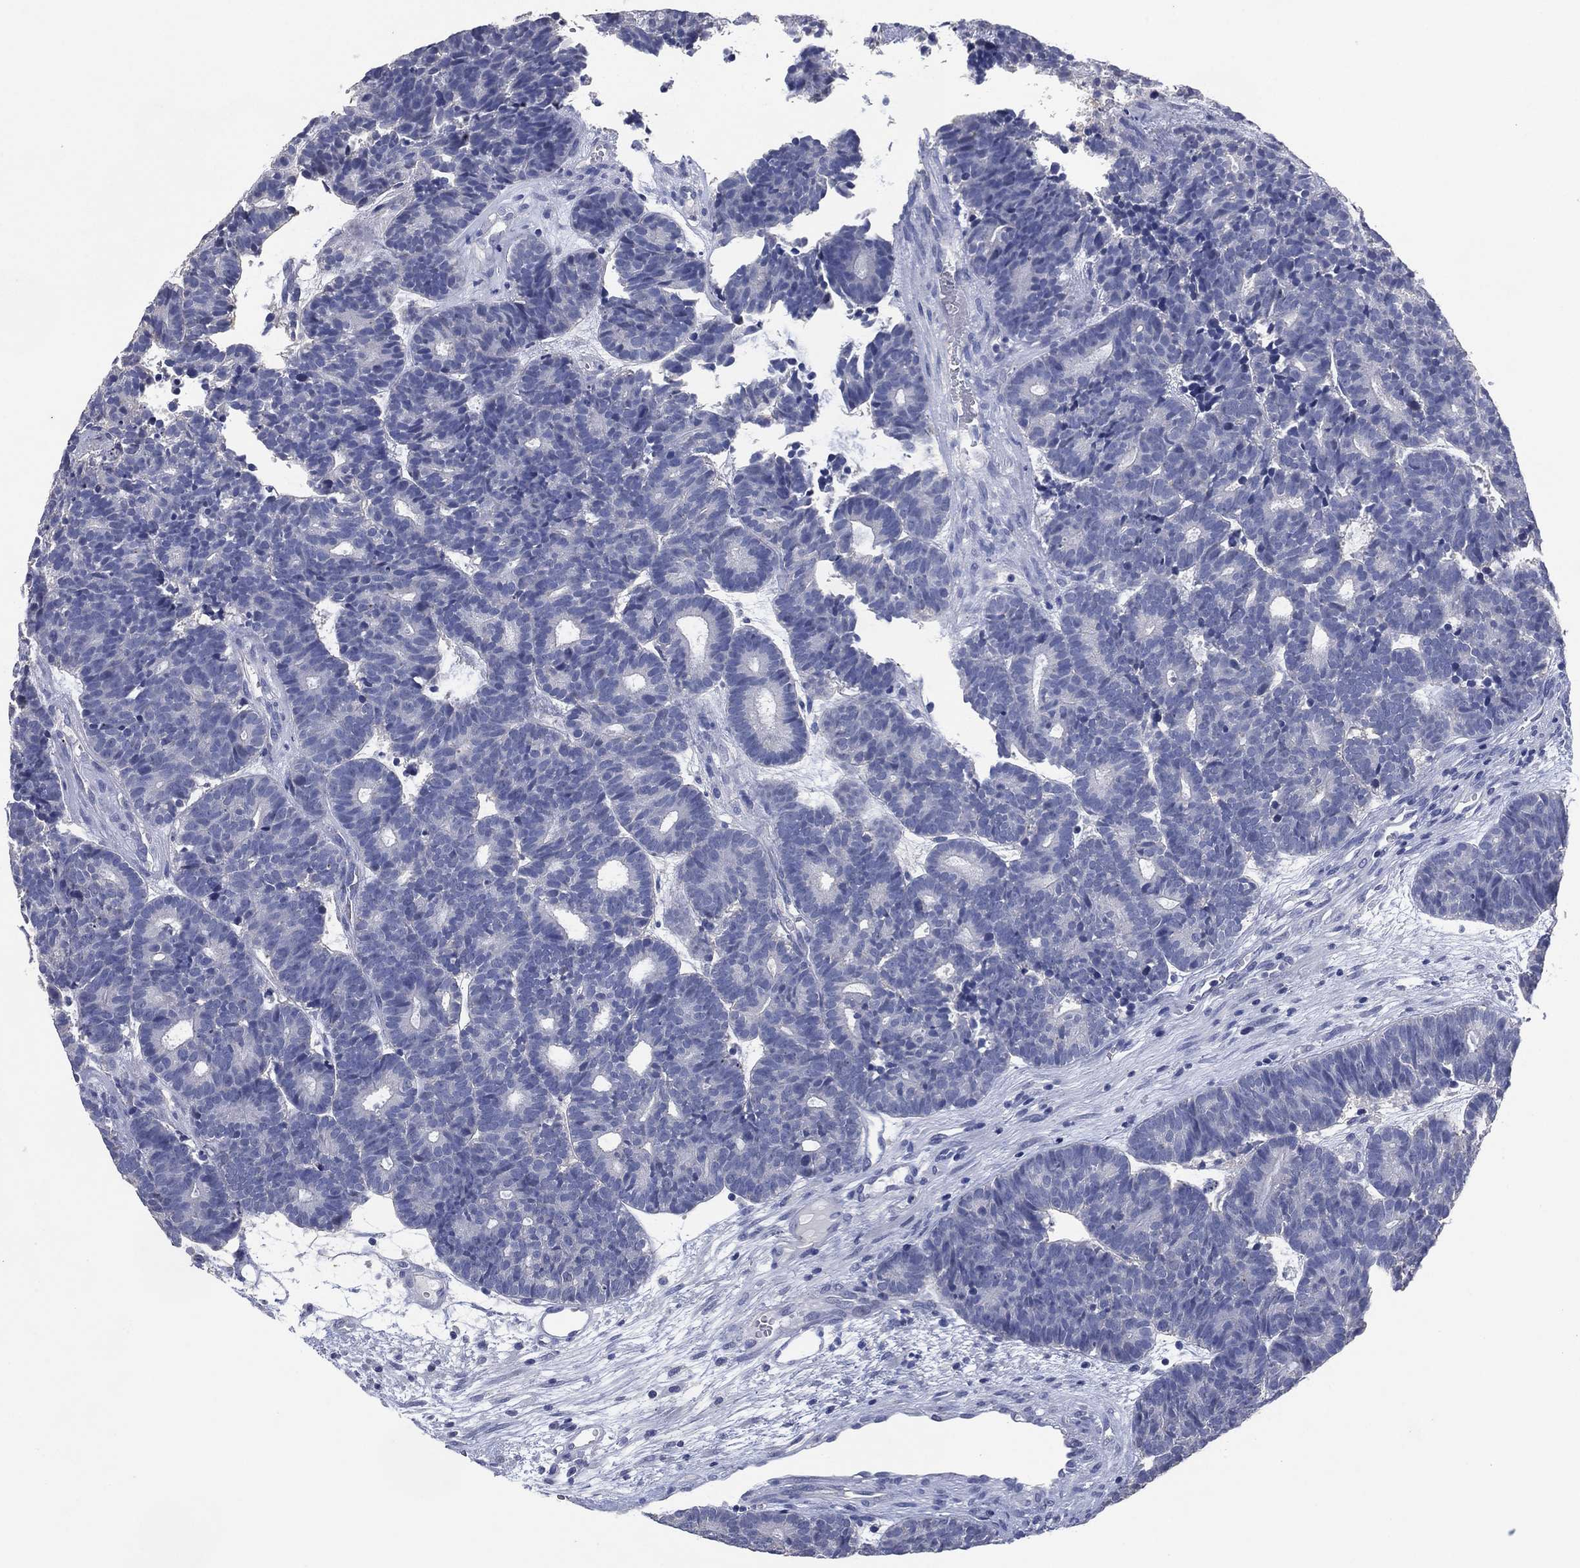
{"staining": {"intensity": "negative", "quantity": "none", "location": "none"}, "tissue": "head and neck cancer", "cell_type": "Tumor cells", "image_type": "cancer", "snomed": [{"axis": "morphology", "description": "Adenocarcinoma, NOS"}, {"axis": "topography", "description": "Head-Neck"}], "caption": "Immunohistochemical staining of head and neck cancer reveals no significant expression in tumor cells.", "gene": "FSCN2", "patient": {"sex": "female", "age": 81}}